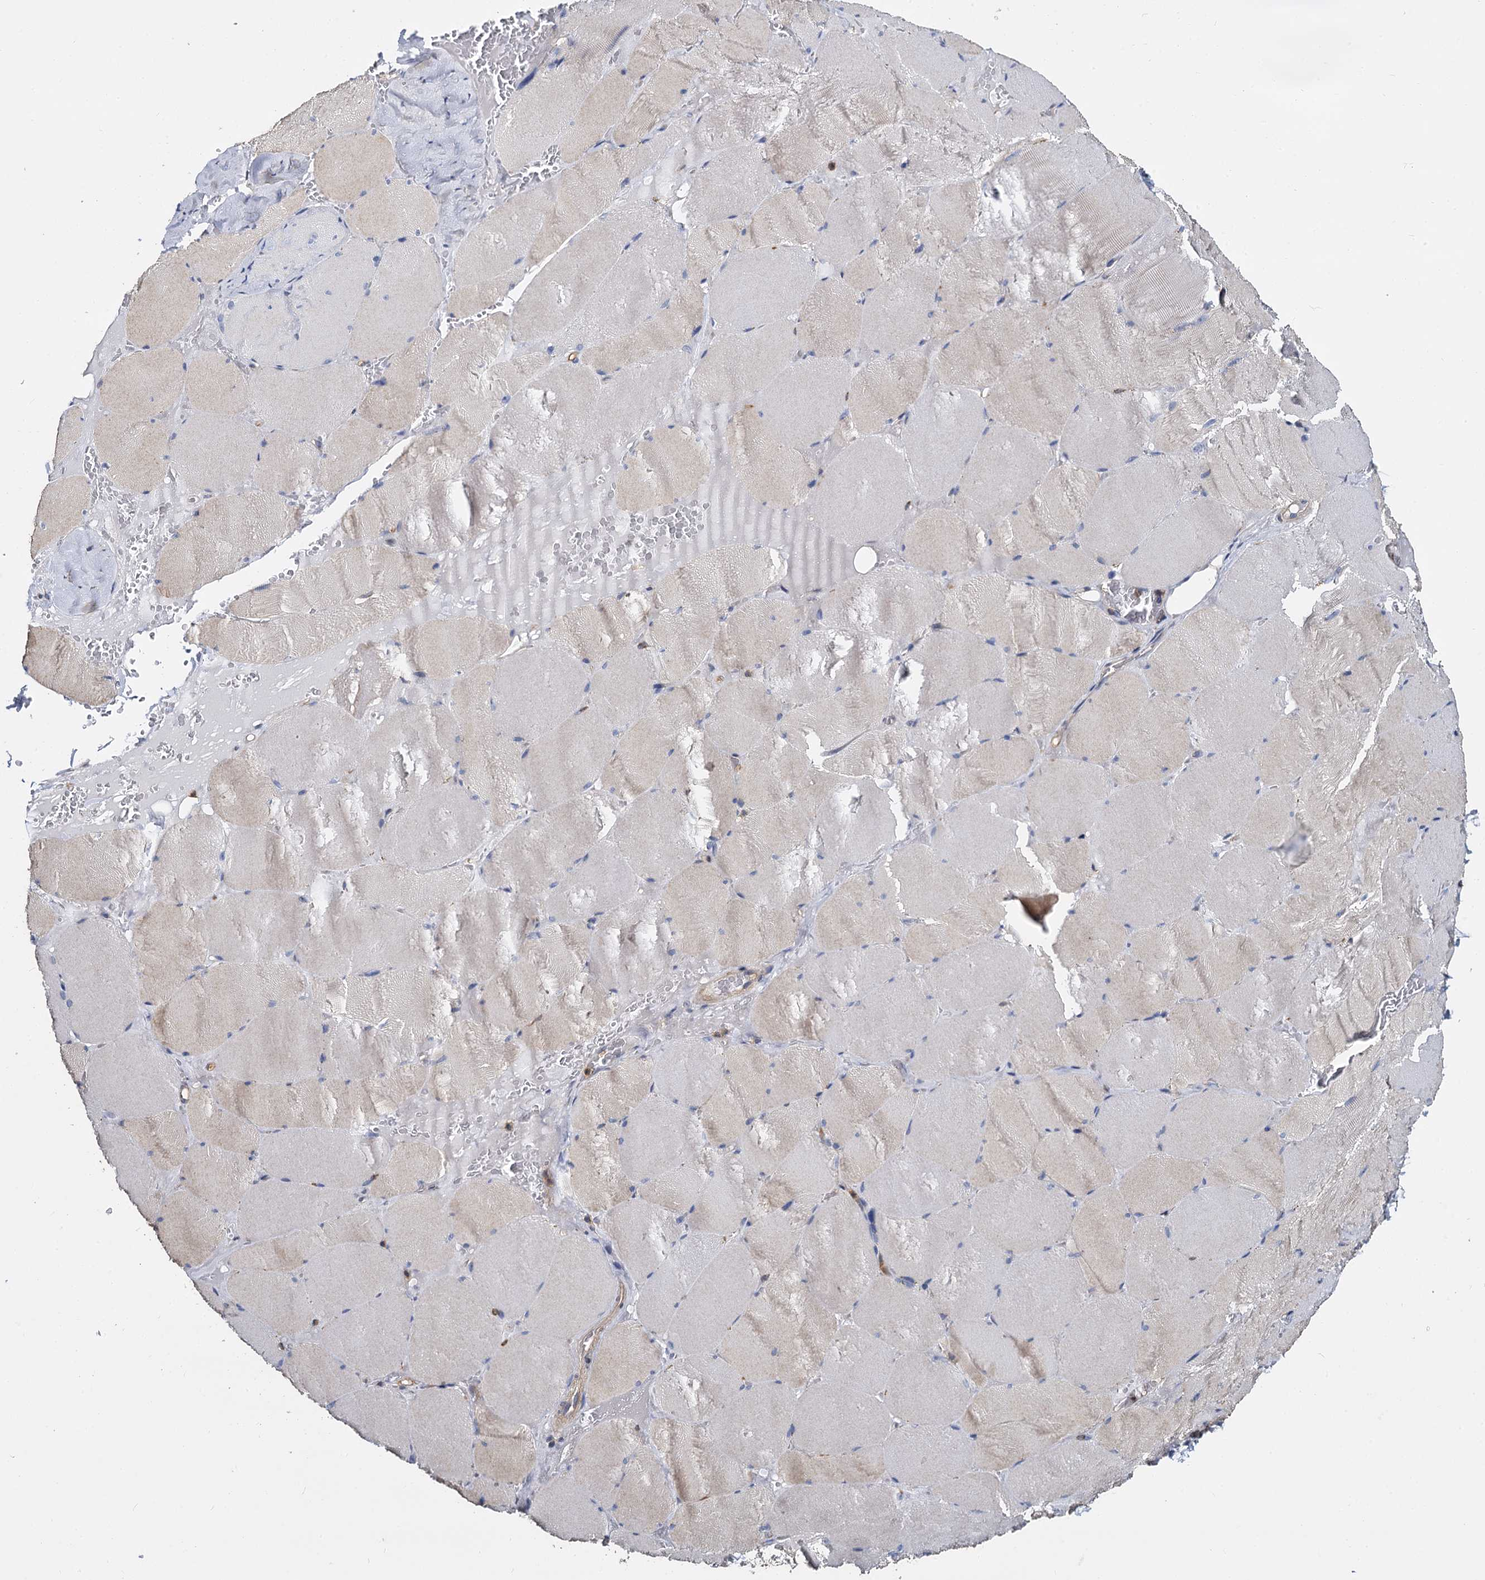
{"staining": {"intensity": "weak", "quantity": "<25%", "location": "cytoplasmic/membranous"}, "tissue": "skeletal muscle", "cell_type": "Myocytes", "image_type": "normal", "snomed": [{"axis": "morphology", "description": "Normal tissue, NOS"}, {"axis": "topography", "description": "Skeletal muscle"}, {"axis": "topography", "description": "Head-Neck"}], "caption": "High power microscopy photomicrograph of an immunohistochemistry photomicrograph of normal skeletal muscle, revealing no significant expression in myocytes.", "gene": "ANKRD13A", "patient": {"sex": "male", "age": 66}}